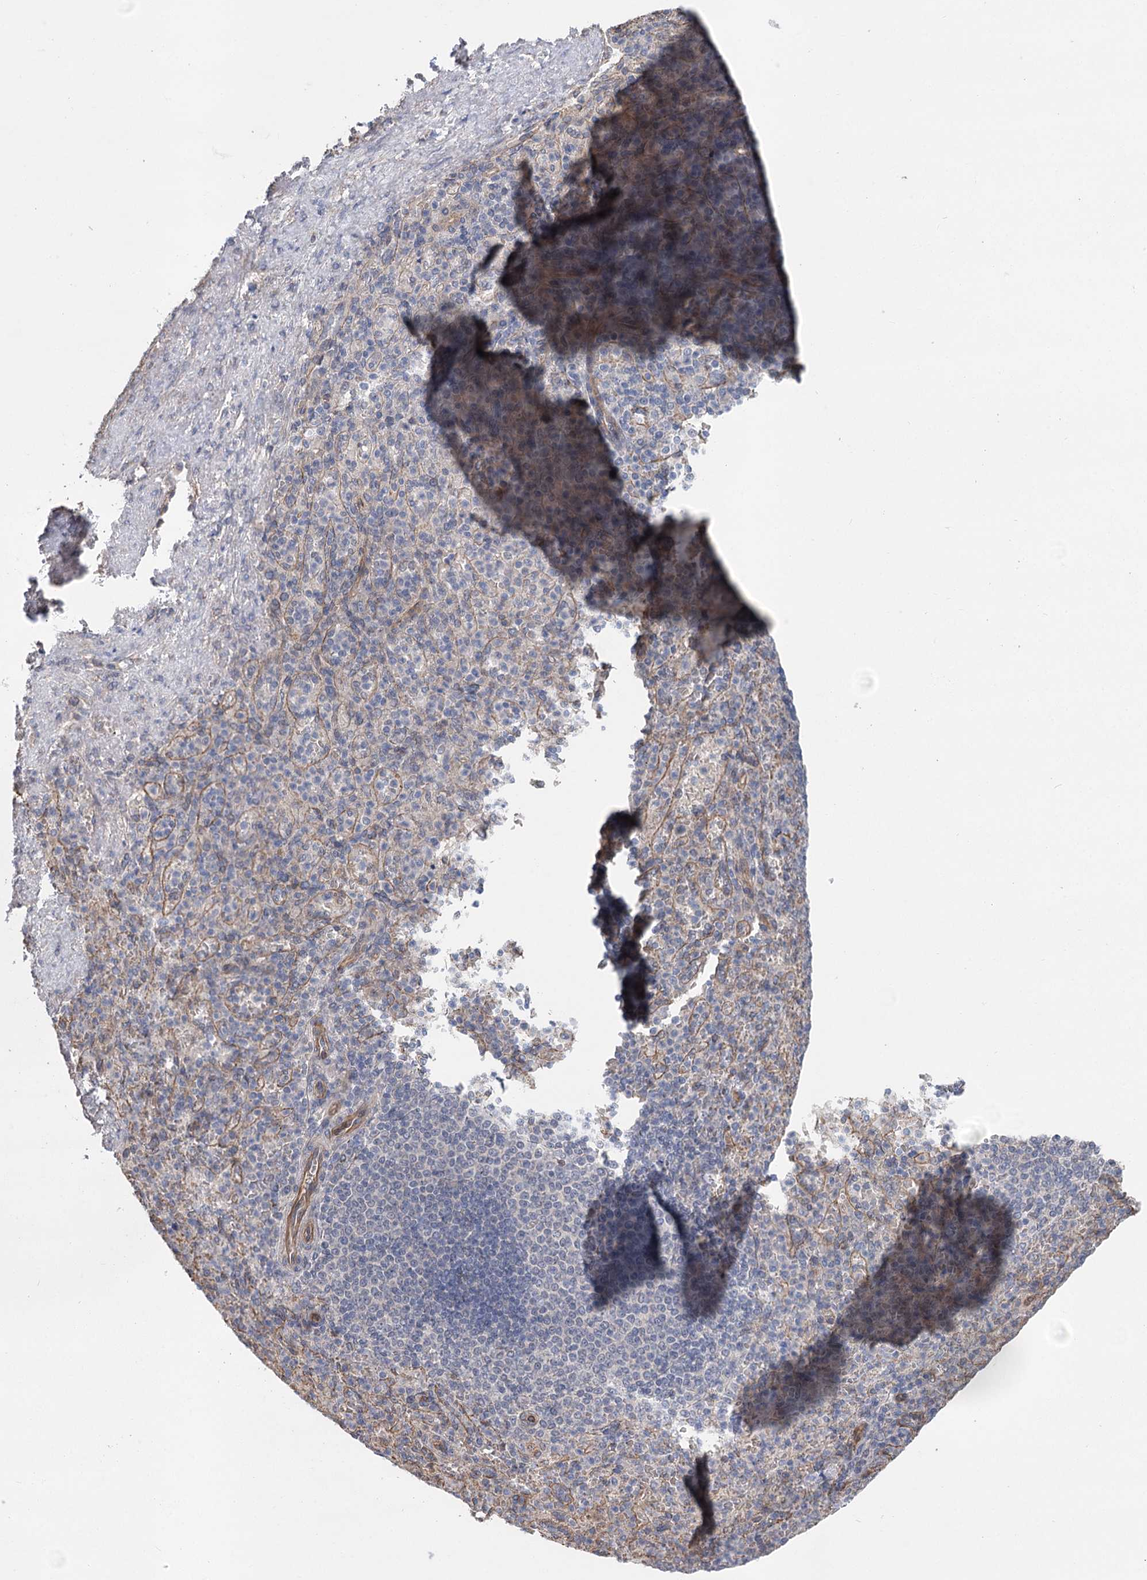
{"staining": {"intensity": "negative", "quantity": "none", "location": "none"}, "tissue": "spleen", "cell_type": "Cells in red pulp", "image_type": "normal", "snomed": [{"axis": "morphology", "description": "Normal tissue, NOS"}, {"axis": "topography", "description": "Spleen"}], "caption": "A high-resolution photomicrograph shows IHC staining of normal spleen, which demonstrates no significant expression in cells in red pulp.", "gene": "RWDD4", "patient": {"sex": "female", "age": 74}}